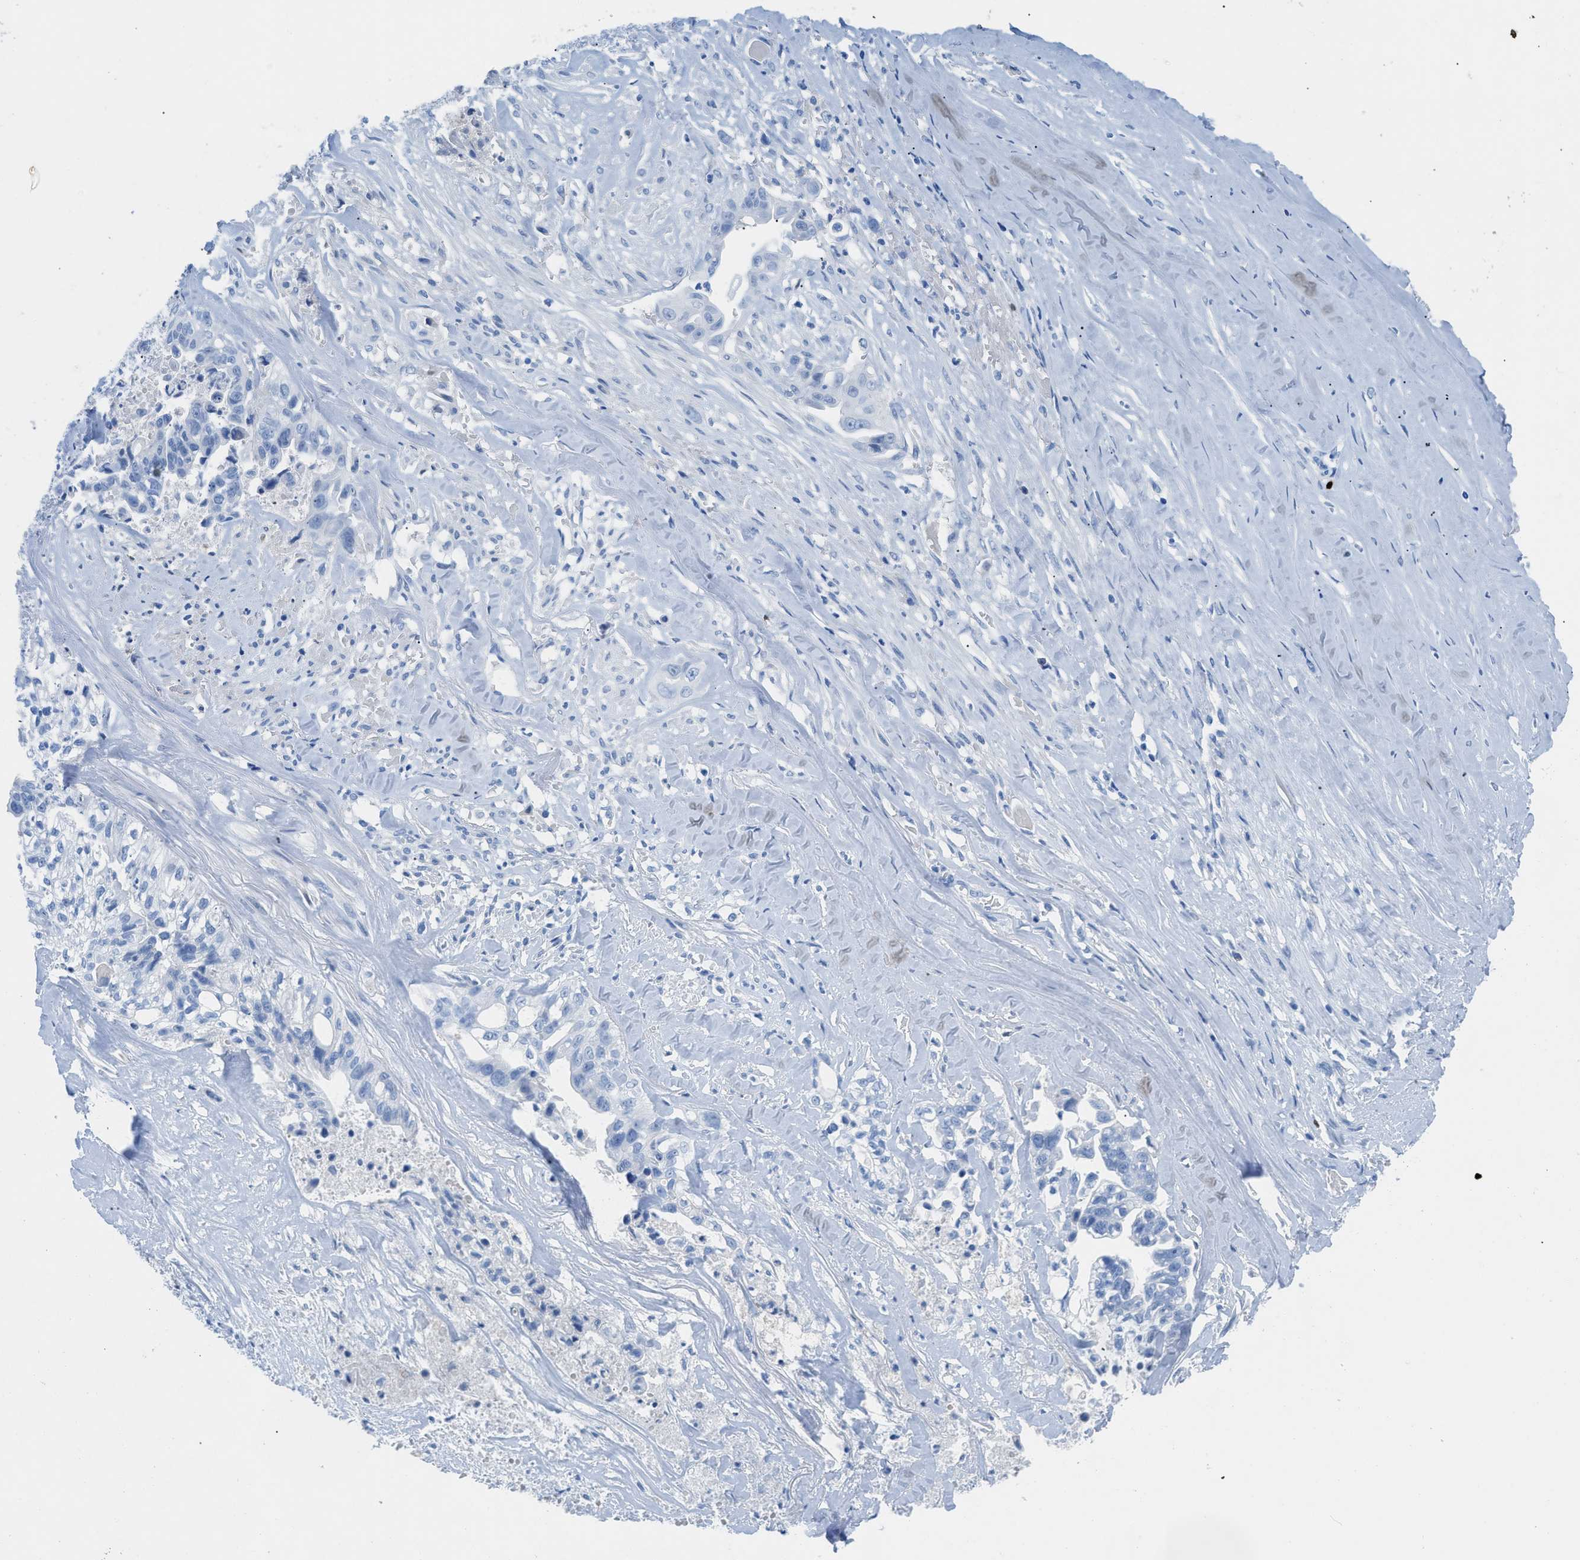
{"staining": {"intensity": "negative", "quantity": "none", "location": "none"}, "tissue": "liver cancer", "cell_type": "Tumor cells", "image_type": "cancer", "snomed": [{"axis": "morphology", "description": "Cholangiocarcinoma"}, {"axis": "topography", "description": "Liver"}], "caption": "Protein analysis of liver cancer (cholangiocarcinoma) exhibits no significant expression in tumor cells.", "gene": "TCL1A", "patient": {"sex": "female", "age": 70}}